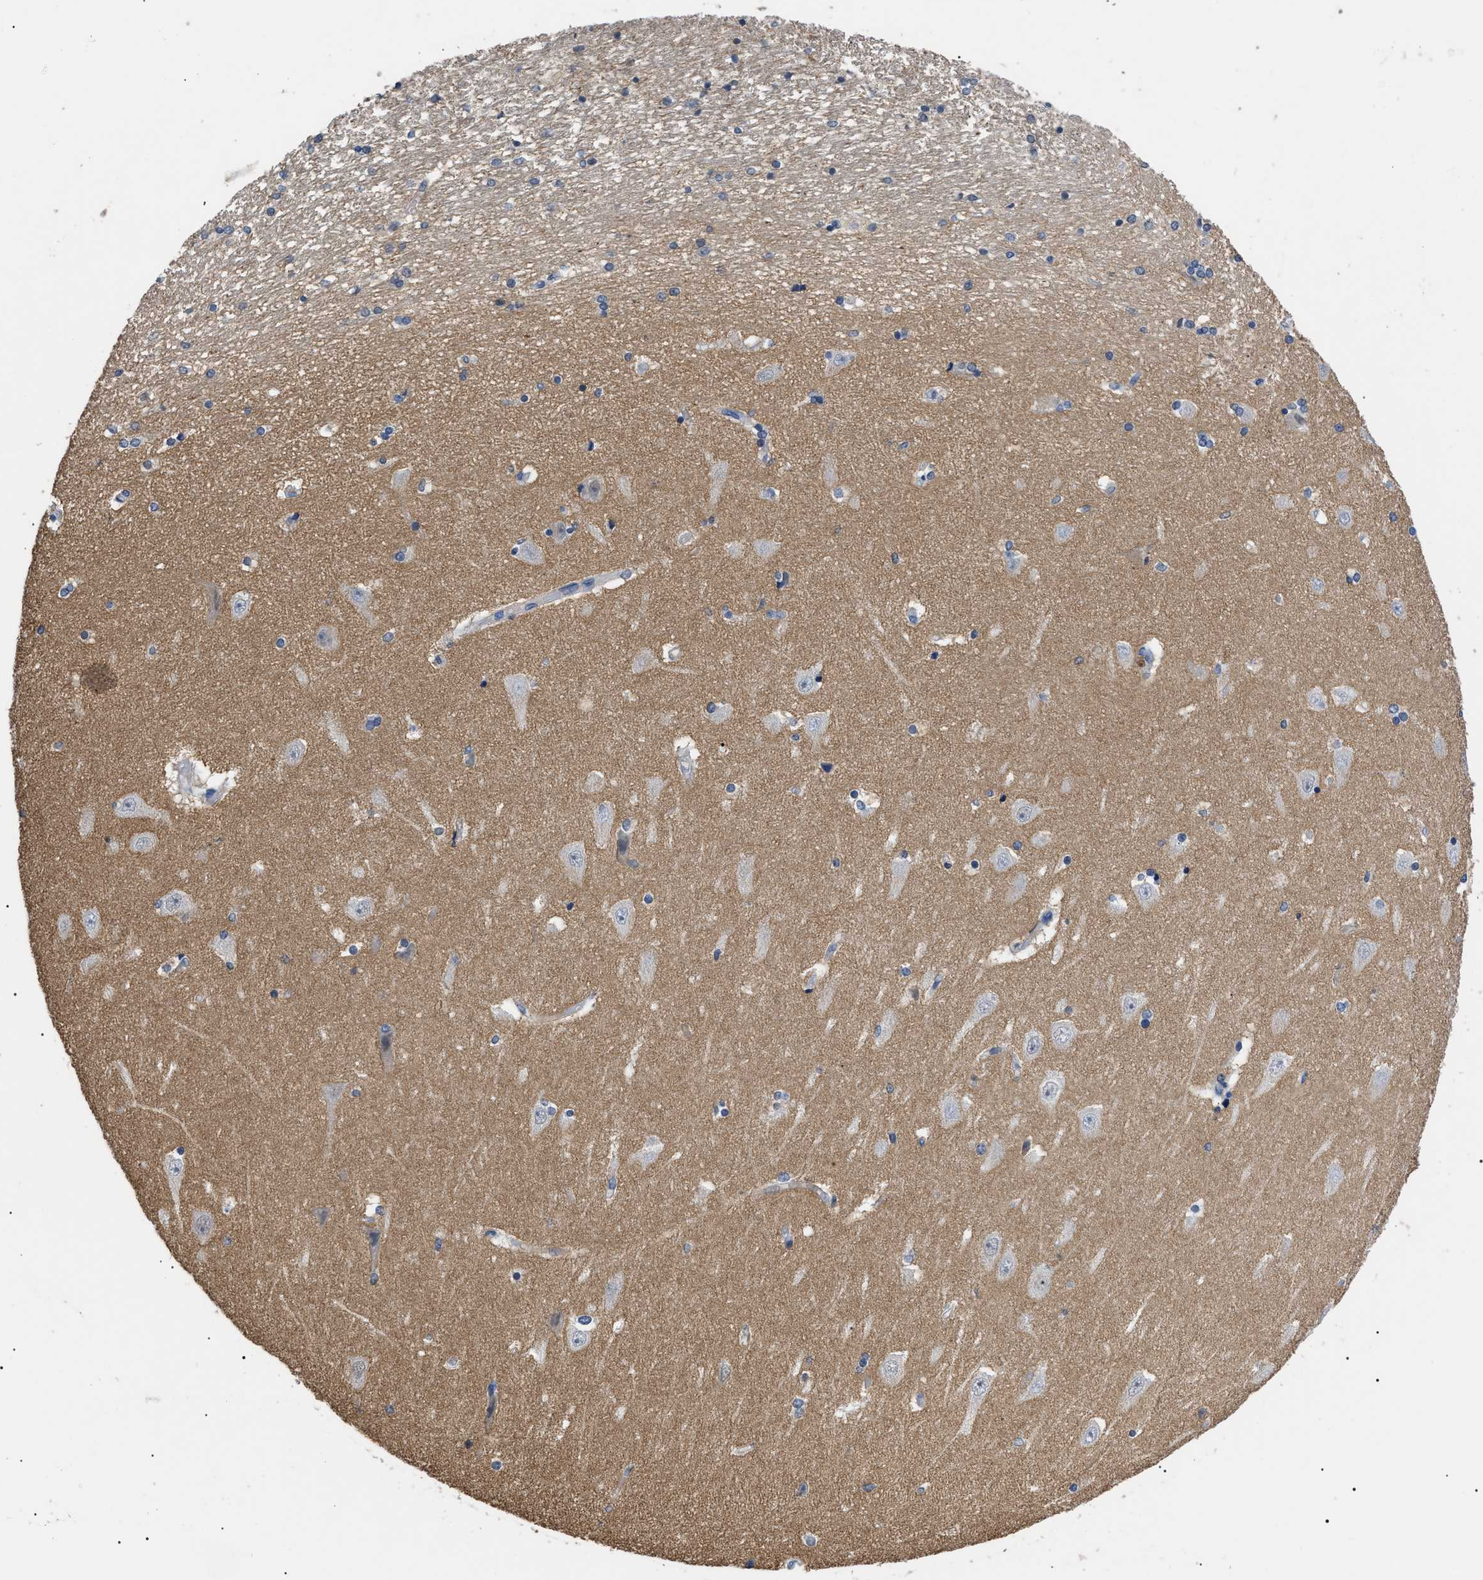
{"staining": {"intensity": "negative", "quantity": "none", "location": "none"}, "tissue": "hippocampus", "cell_type": "Glial cells", "image_type": "normal", "snomed": [{"axis": "morphology", "description": "Normal tissue, NOS"}, {"axis": "topography", "description": "Hippocampus"}], "caption": "Immunohistochemistry (IHC) photomicrograph of benign hippocampus: human hippocampus stained with DAB reveals no significant protein staining in glial cells. The staining was performed using DAB to visualize the protein expression in brown, while the nuclei were stained in blue with hematoxylin (Magnification: 20x).", "gene": "PRRT2", "patient": {"sex": "female", "age": 54}}